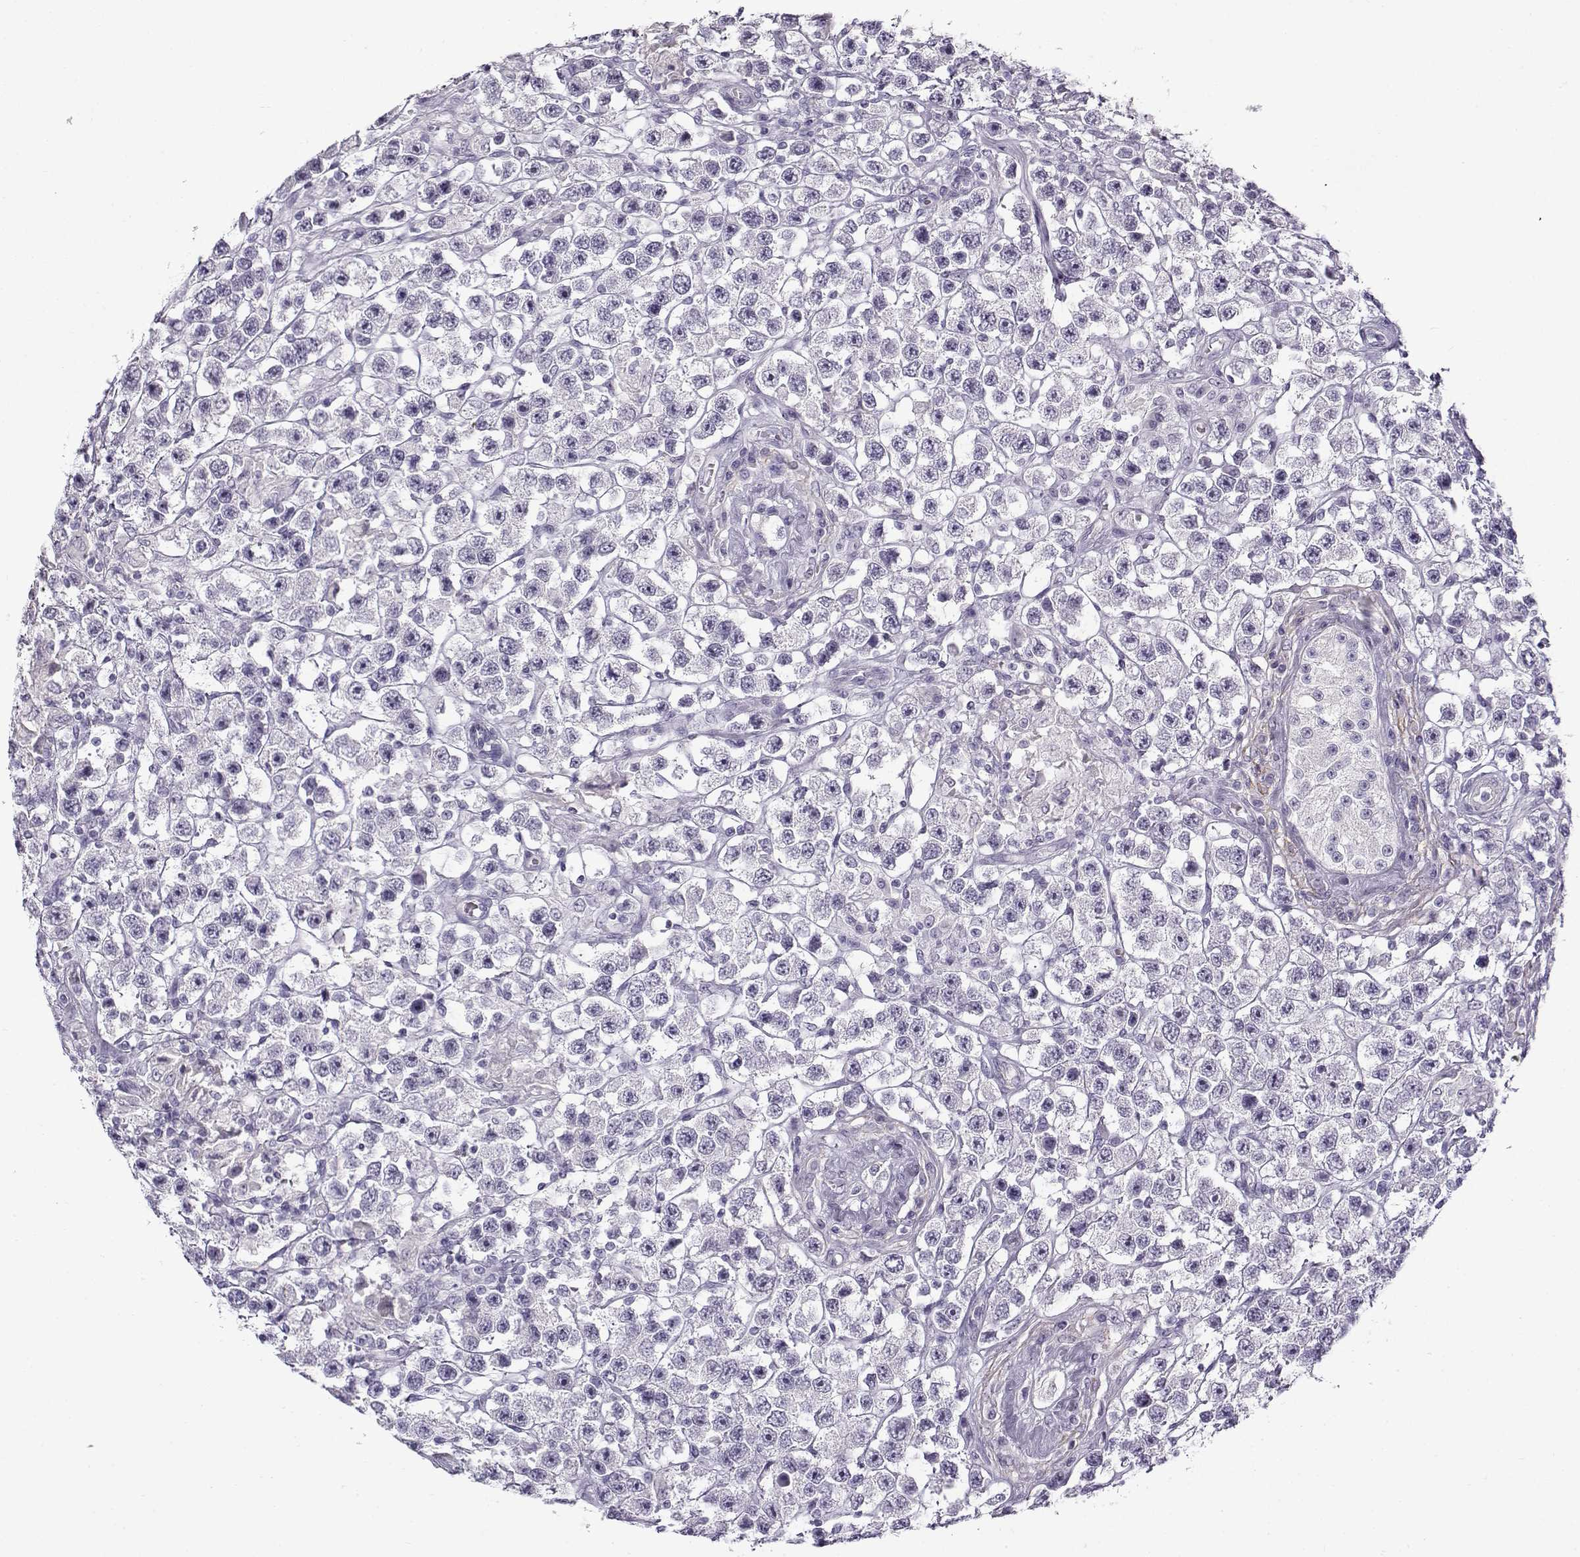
{"staining": {"intensity": "negative", "quantity": "none", "location": "none"}, "tissue": "testis cancer", "cell_type": "Tumor cells", "image_type": "cancer", "snomed": [{"axis": "morphology", "description": "Seminoma, NOS"}, {"axis": "topography", "description": "Testis"}], "caption": "A high-resolution photomicrograph shows immunohistochemistry (IHC) staining of testis cancer (seminoma), which reveals no significant staining in tumor cells.", "gene": "GTSF1L", "patient": {"sex": "male", "age": 45}}